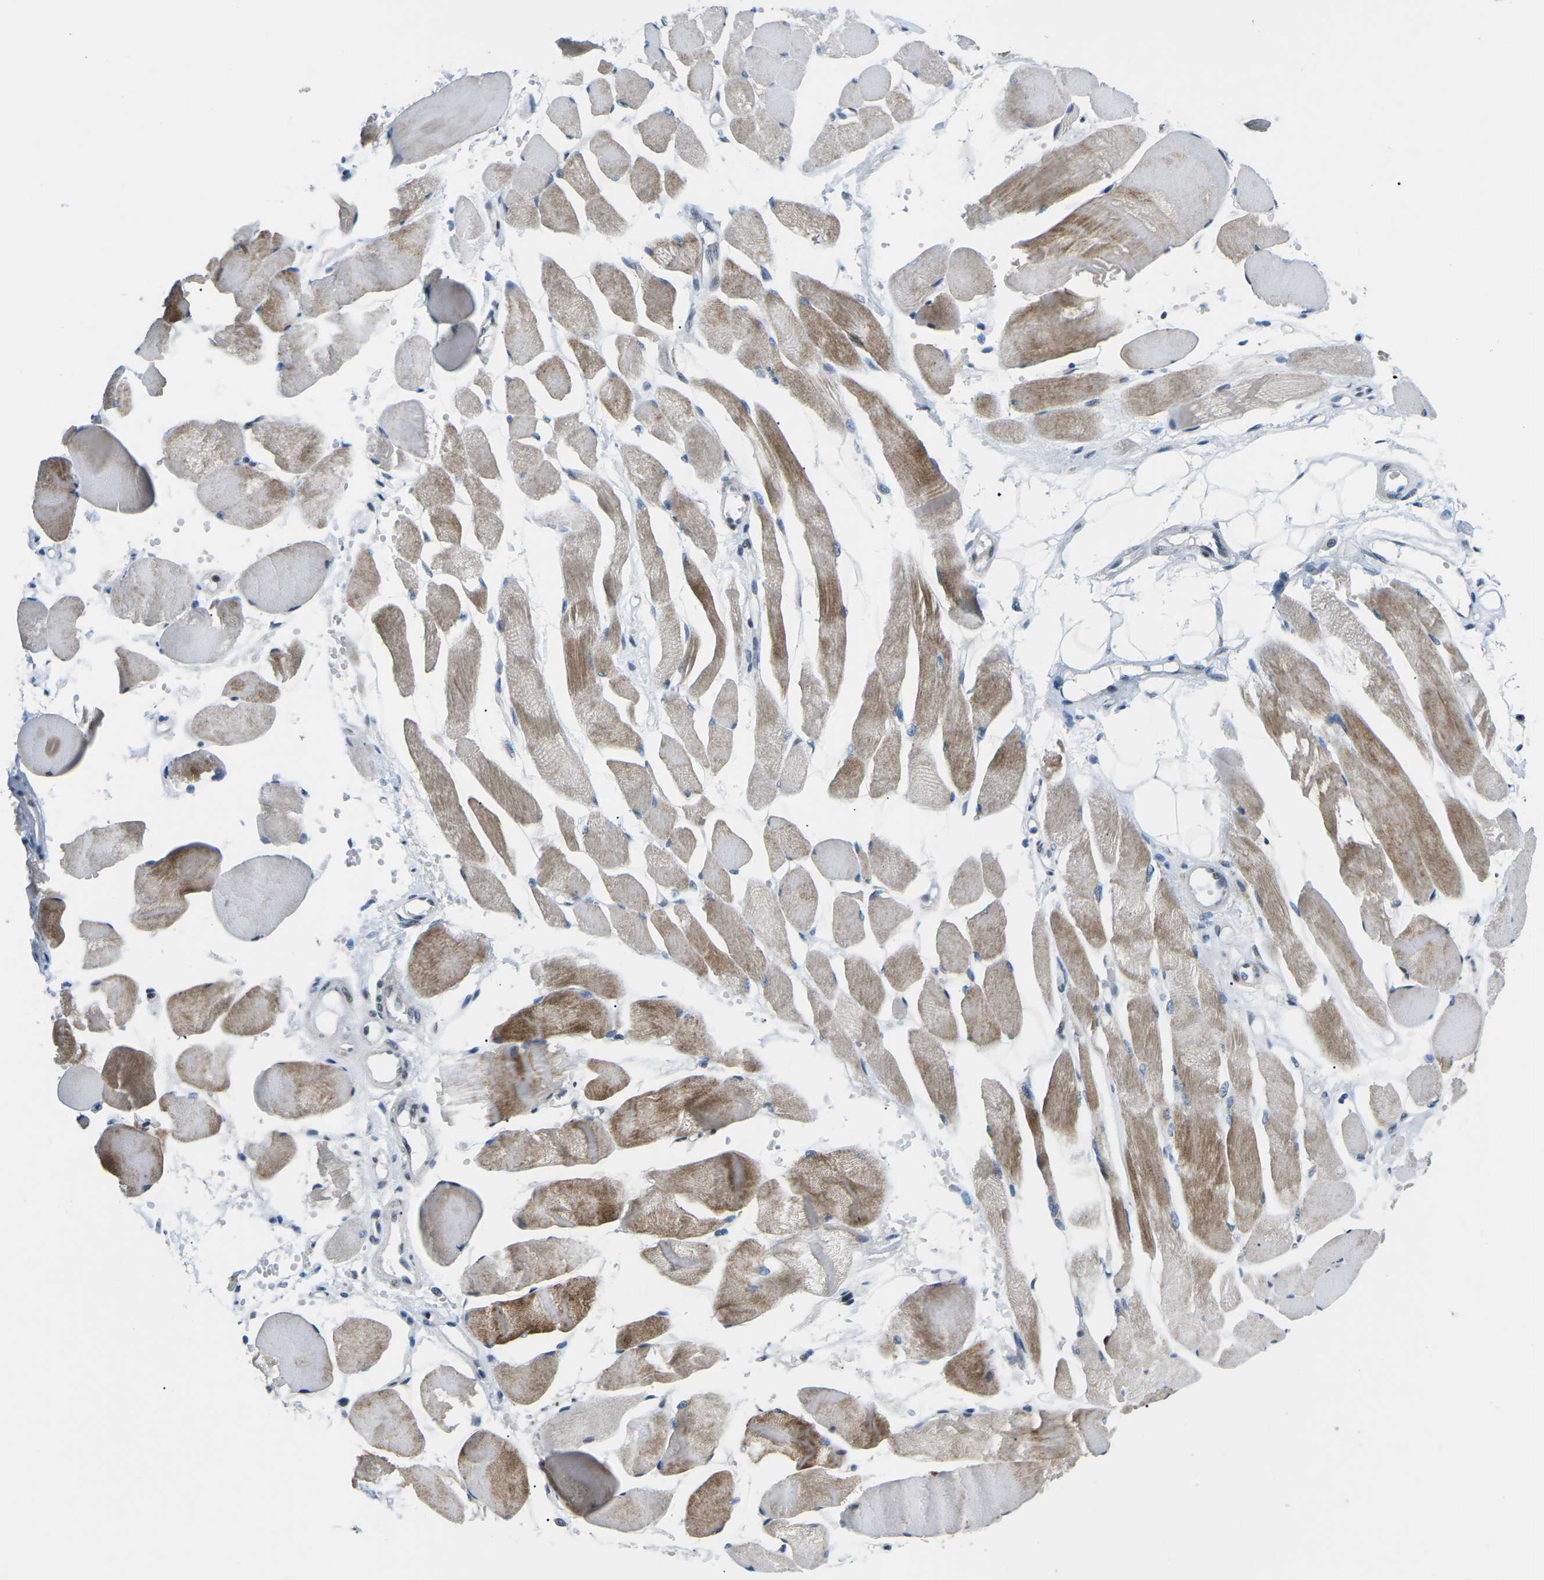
{"staining": {"intensity": "strong", "quantity": ">75%", "location": "cytoplasmic/membranous,nuclear"}, "tissue": "skeletal muscle", "cell_type": "Myocytes", "image_type": "normal", "snomed": [{"axis": "morphology", "description": "Normal tissue, NOS"}, {"axis": "topography", "description": "Skeletal muscle"}, {"axis": "topography", "description": "Peripheral nerve tissue"}], "caption": "Approximately >75% of myocytes in unremarkable human skeletal muscle exhibit strong cytoplasmic/membranous,nuclear protein positivity as visualized by brown immunohistochemical staining.", "gene": "MBNL1", "patient": {"sex": "female", "age": 84}}